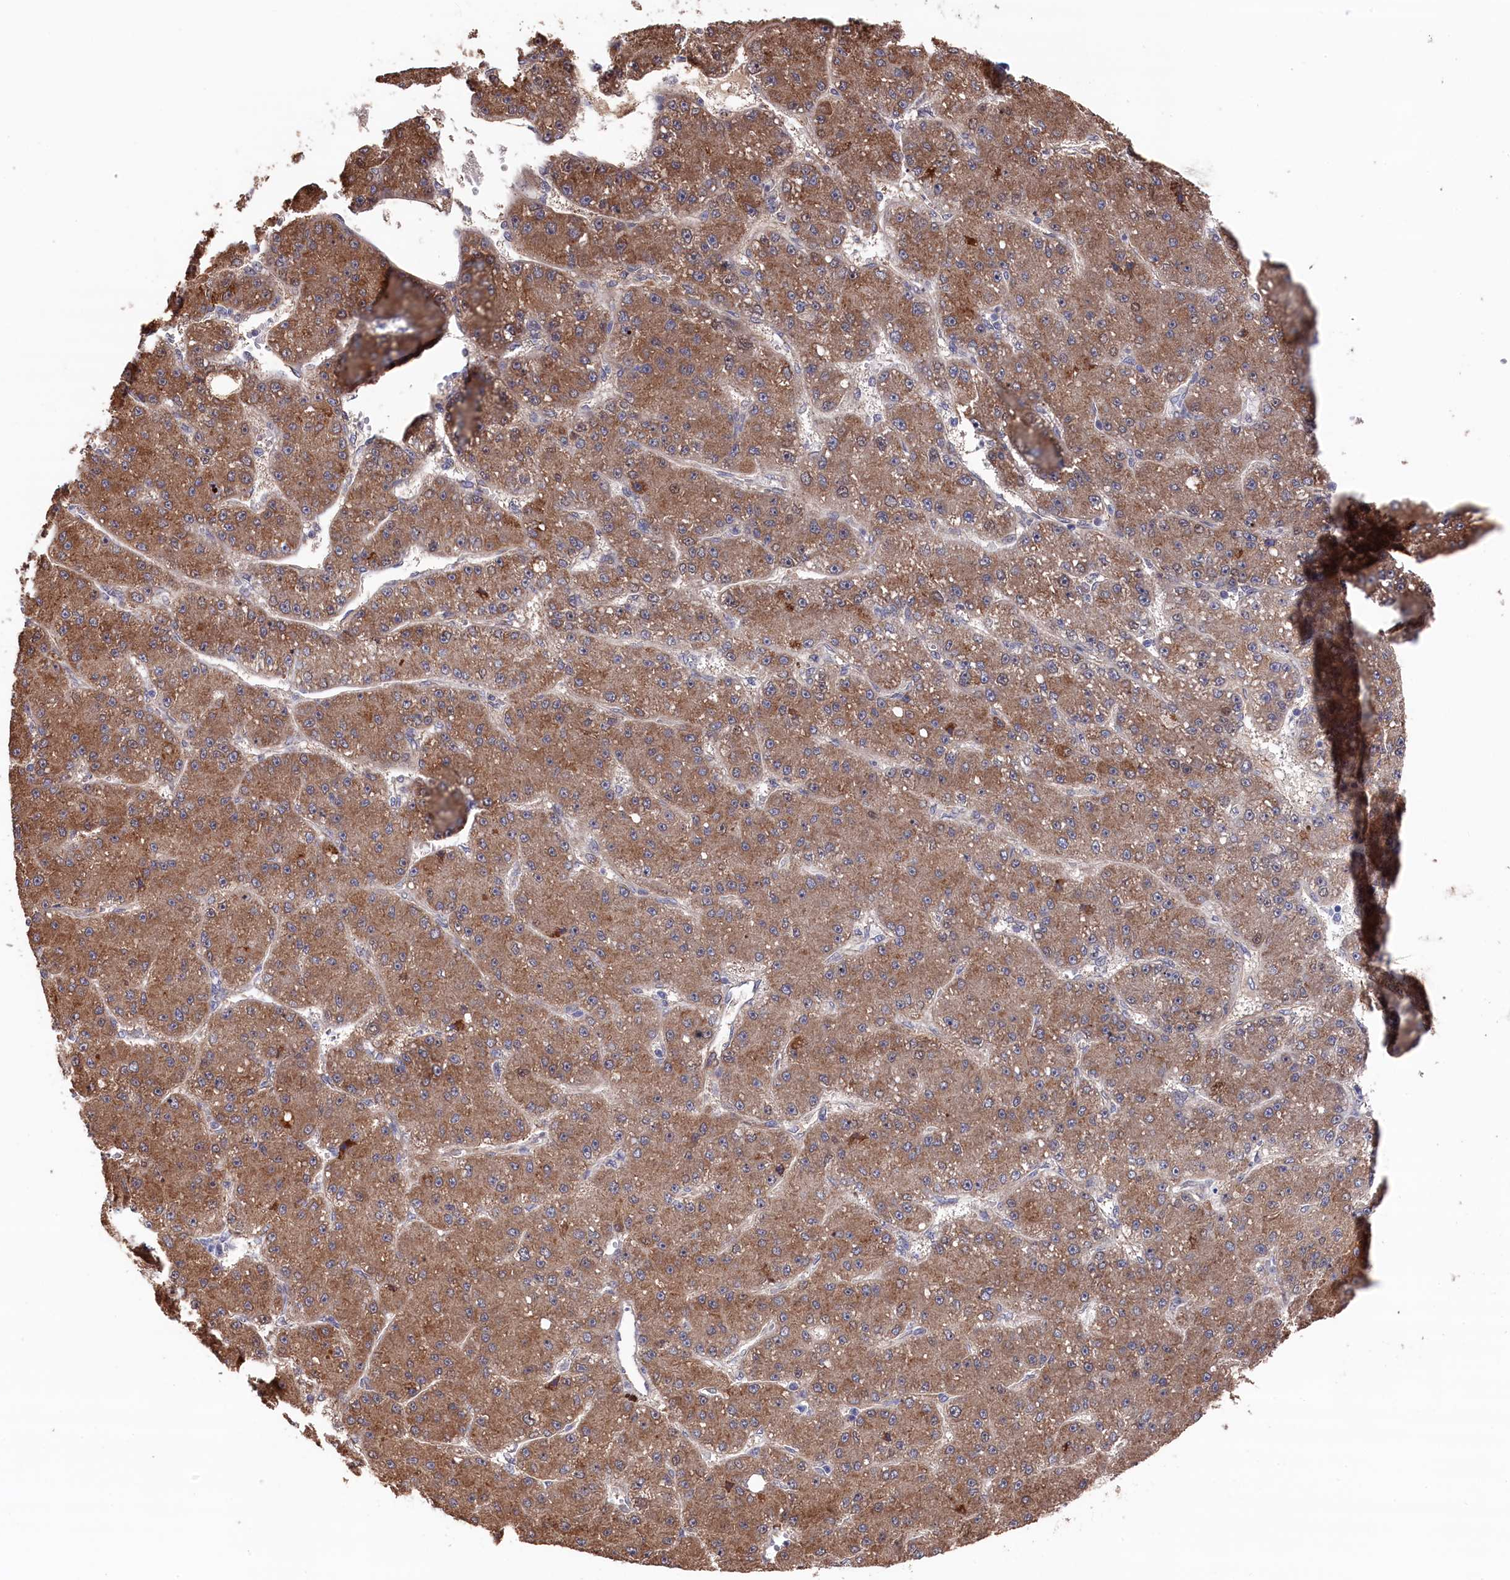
{"staining": {"intensity": "moderate", "quantity": ">75%", "location": "cytoplasmic/membranous"}, "tissue": "liver cancer", "cell_type": "Tumor cells", "image_type": "cancer", "snomed": [{"axis": "morphology", "description": "Carcinoma, Hepatocellular, NOS"}, {"axis": "topography", "description": "Liver"}], "caption": "Tumor cells reveal moderate cytoplasmic/membranous staining in approximately >75% of cells in liver cancer.", "gene": "SLC12A4", "patient": {"sex": "male", "age": 67}}